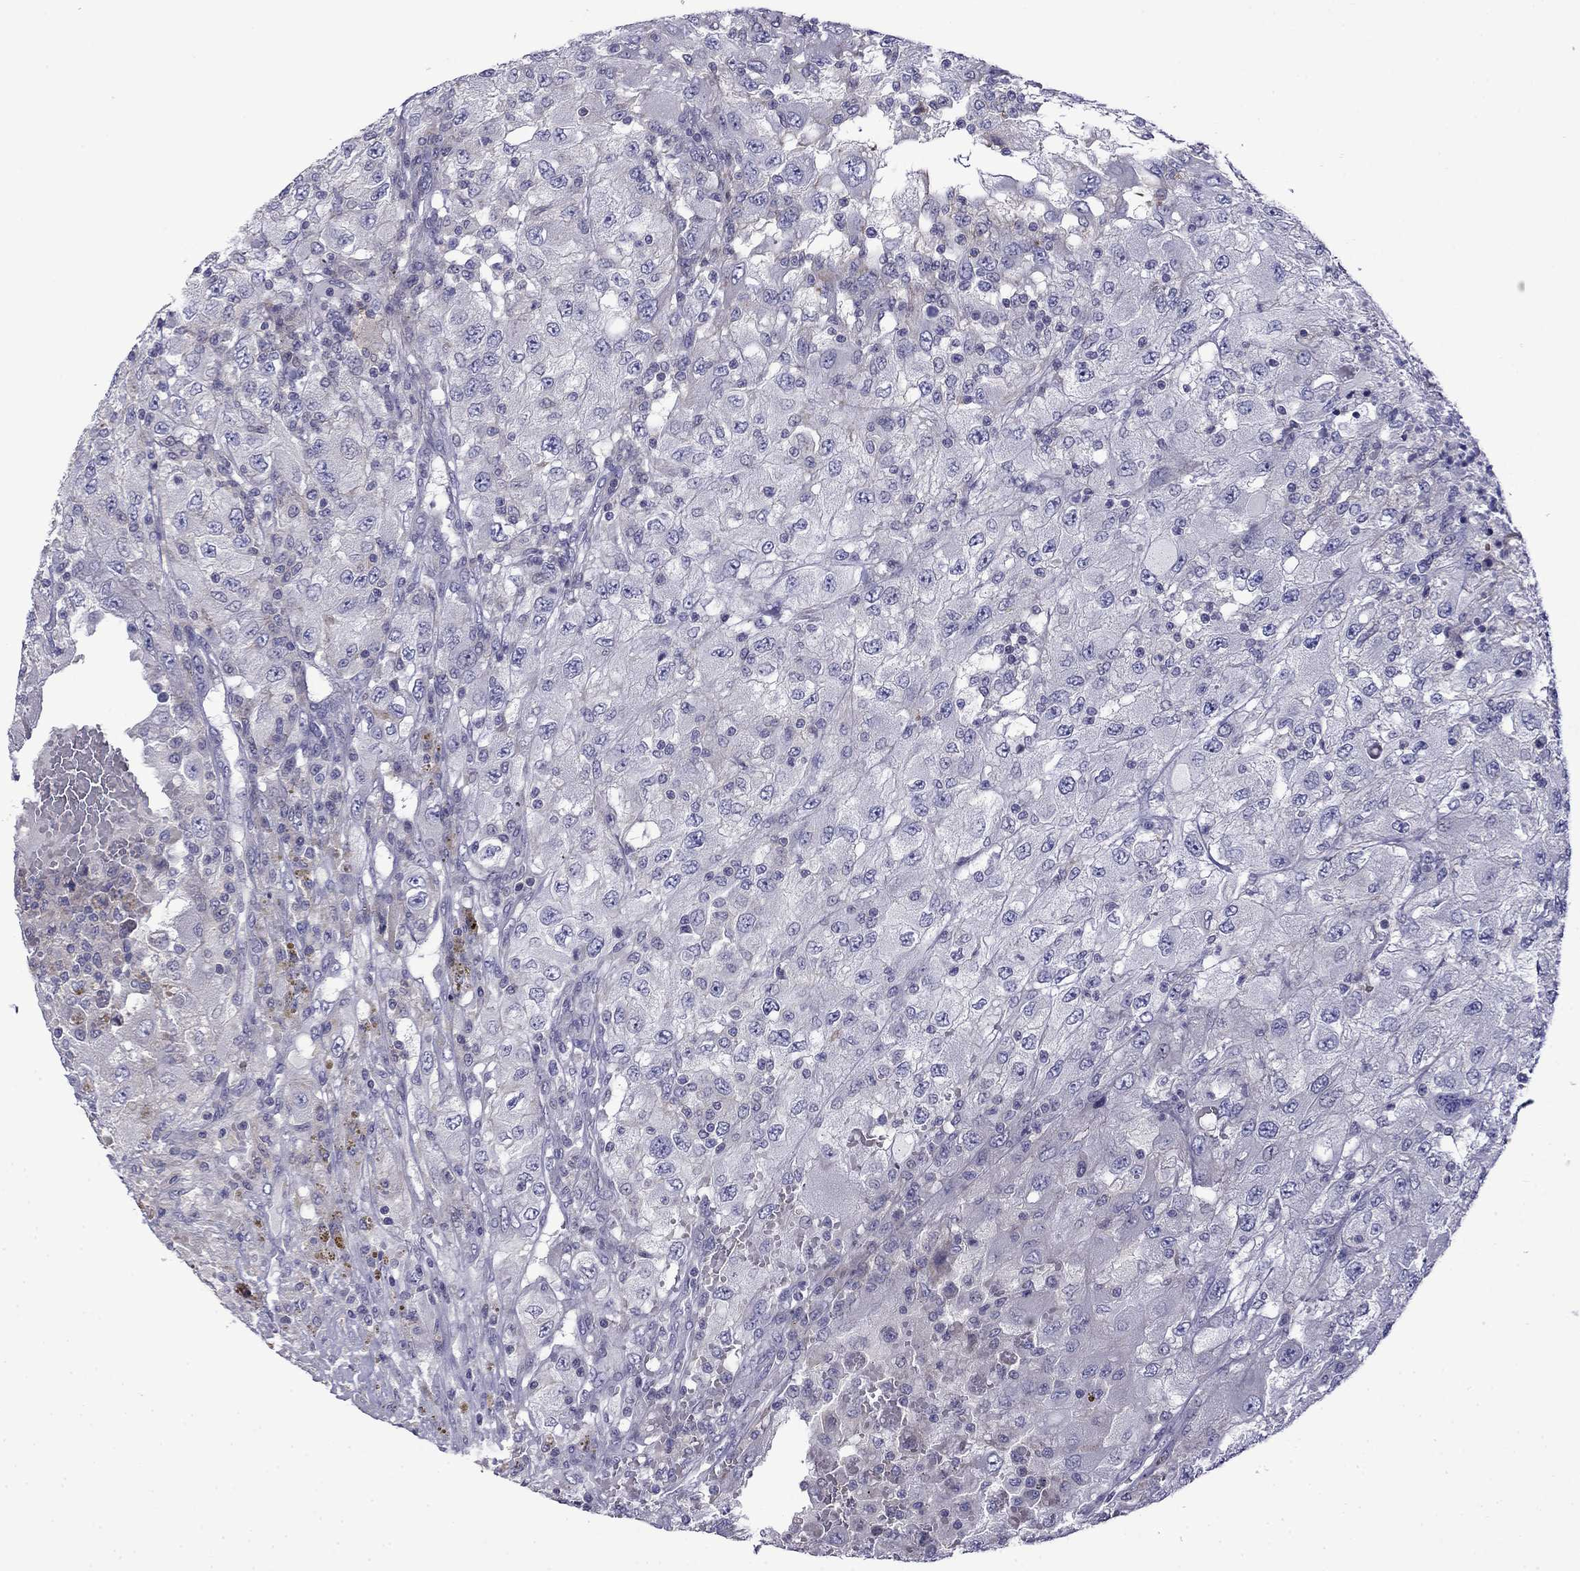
{"staining": {"intensity": "negative", "quantity": "none", "location": "none"}, "tissue": "renal cancer", "cell_type": "Tumor cells", "image_type": "cancer", "snomed": [{"axis": "morphology", "description": "Adenocarcinoma, NOS"}, {"axis": "topography", "description": "Kidney"}], "caption": "Renal adenocarcinoma stained for a protein using immunohistochemistry (IHC) reveals no positivity tumor cells.", "gene": "PRR18", "patient": {"sex": "female", "age": 67}}